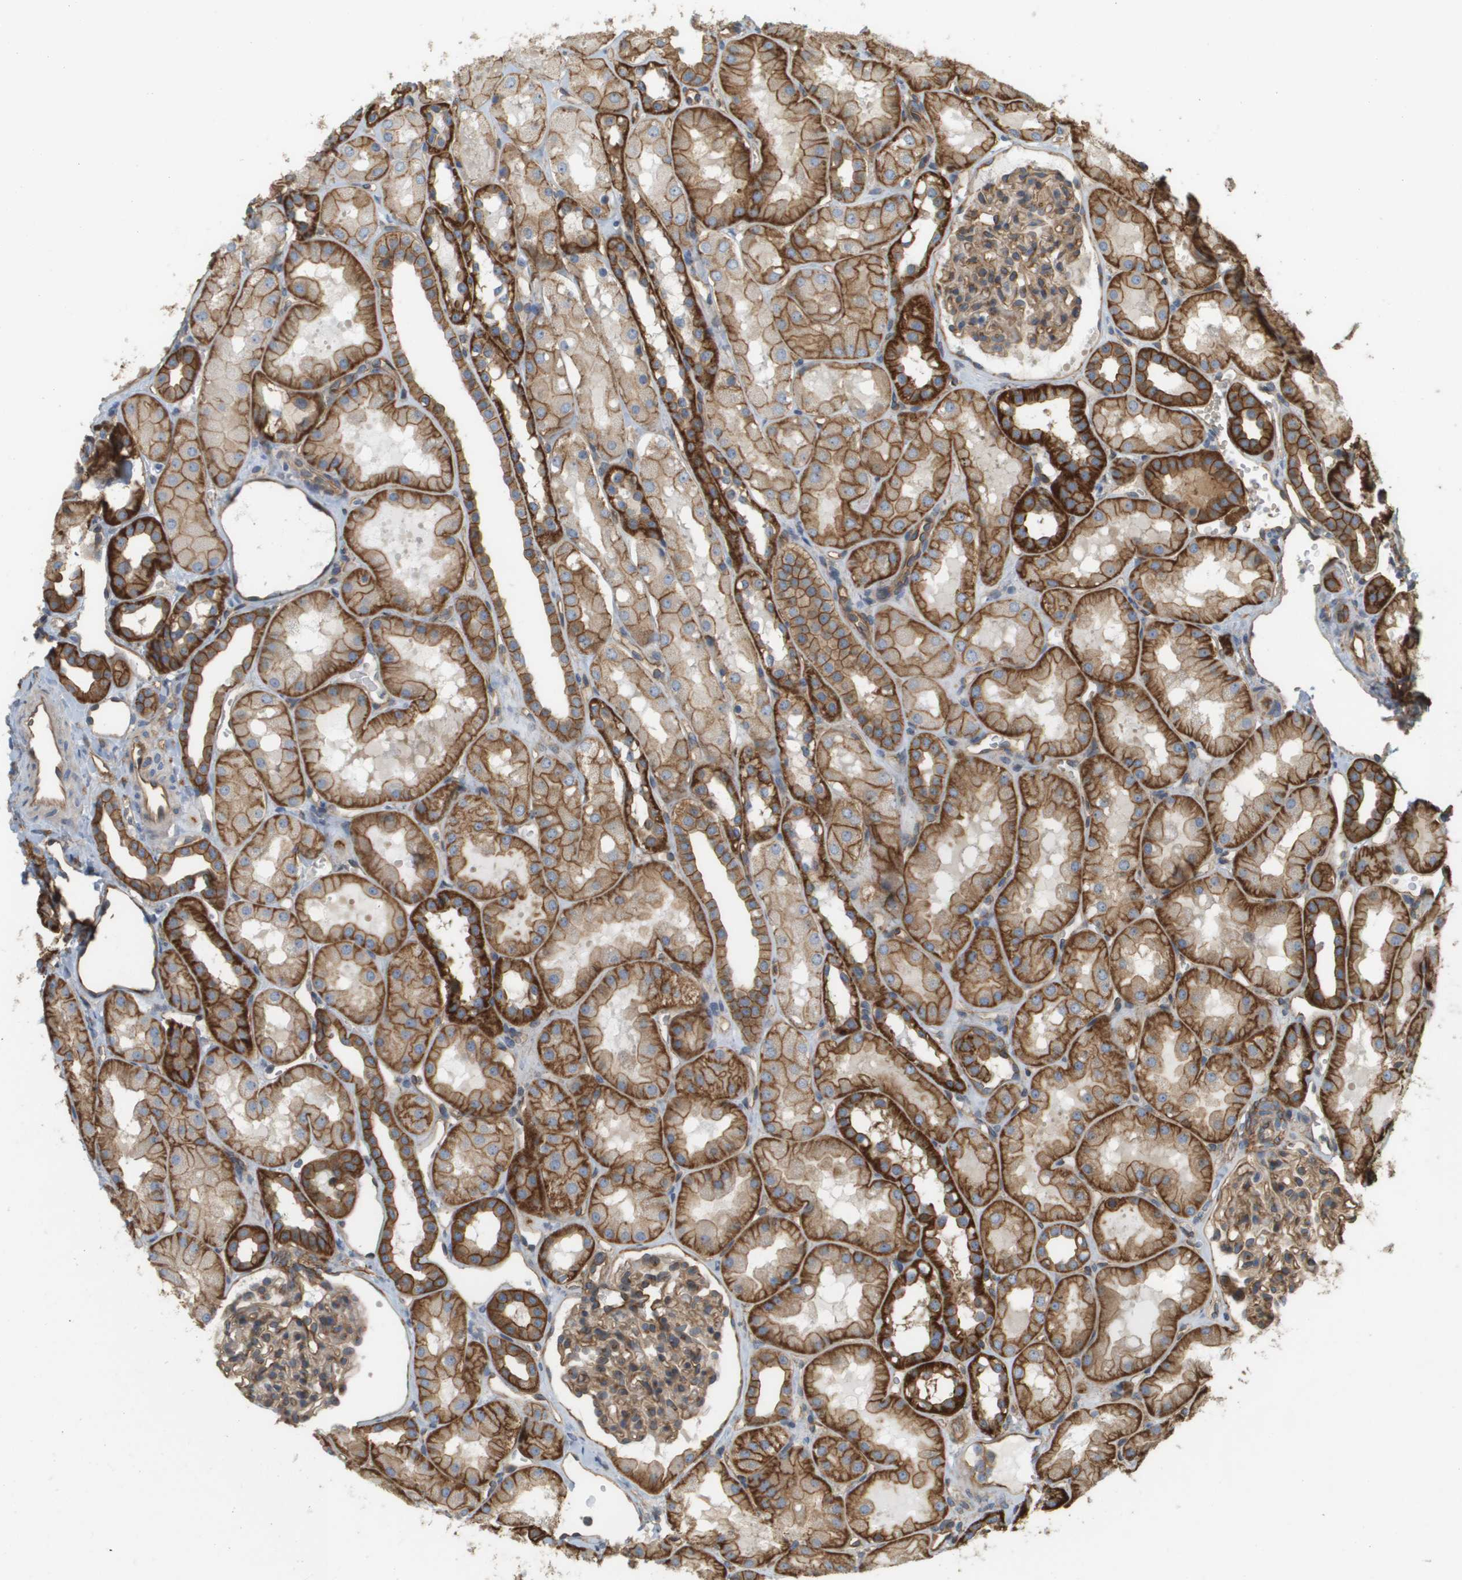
{"staining": {"intensity": "moderate", "quantity": ">75%", "location": "cytoplasmic/membranous"}, "tissue": "kidney", "cell_type": "Cells in glomeruli", "image_type": "normal", "snomed": [{"axis": "morphology", "description": "Normal tissue, NOS"}, {"axis": "topography", "description": "Kidney"}, {"axis": "topography", "description": "Urinary bladder"}], "caption": "Immunohistochemical staining of normal human kidney demonstrates medium levels of moderate cytoplasmic/membranous positivity in approximately >75% of cells in glomeruli. The staining was performed using DAB (3,3'-diaminobenzidine) to visualize the protein expression in brown, while the nuclei were stained in blue with hematoxylin (Magnification: 20x).", "gene": "SGMS2", "patient": {"sex": "male", "age": 16}}